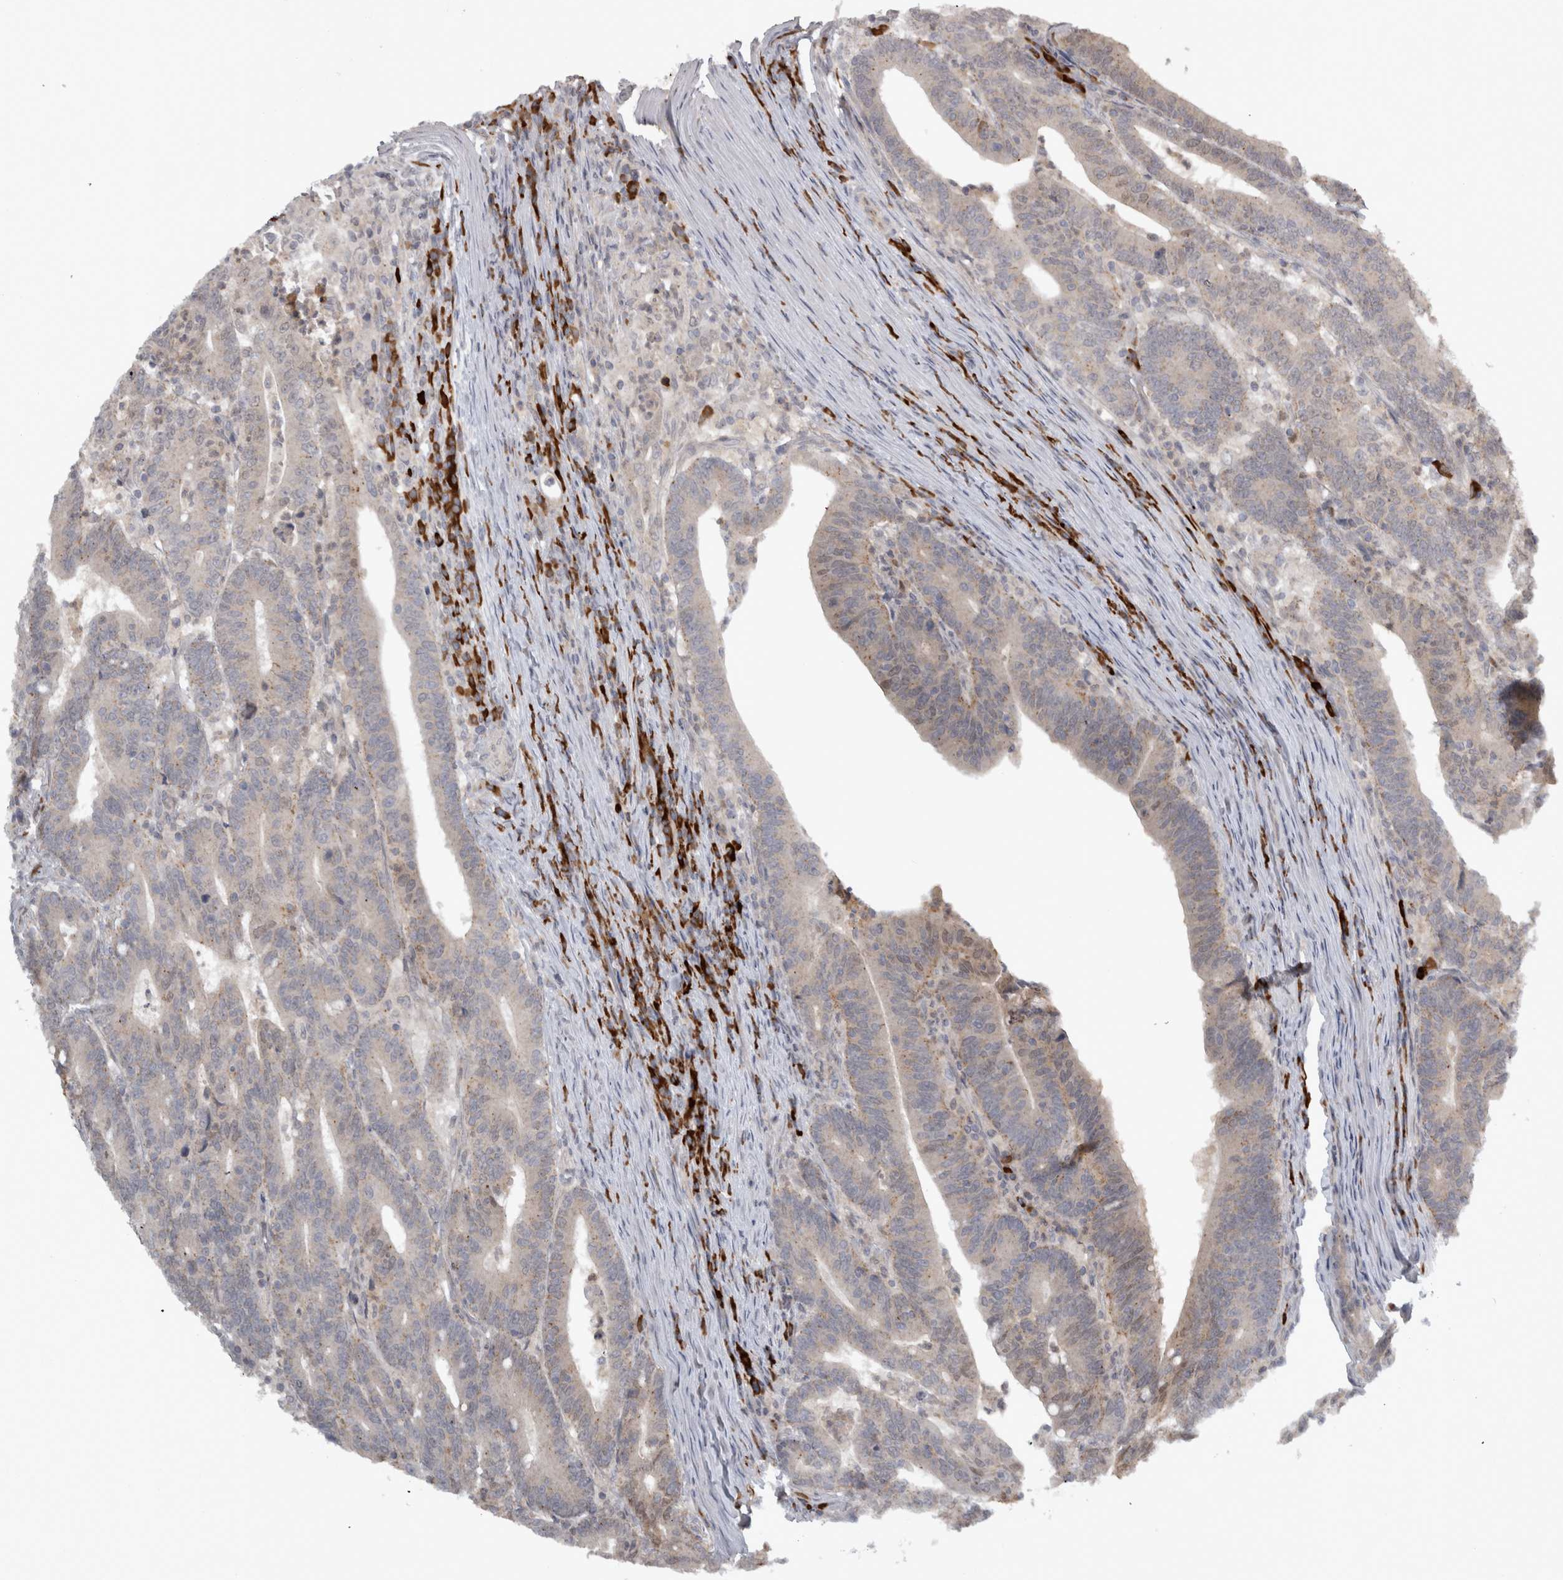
{"staining": {"intensity": "weak", "quantity": "25%-75%", "location": "cytoplasmic/membranous"}, "tissue": "colorectal cancer", "cell_type": "Tumor cells", "image_type": "cancer", "snomed": [{"axis": "morphology", "description": "Adenocarcinoma, NOS"}, {"axis": "topography", "description": "Colon"}], "caption": "Immunohistochemical staining of human adenocarcinoma (colorectal) exhibits weak cytoplasmic/membranous protein staining in about 25%-75% of tumor cells.", "gene": "SLCO5A1", "patient": {"sex": "female", "age": 66}}